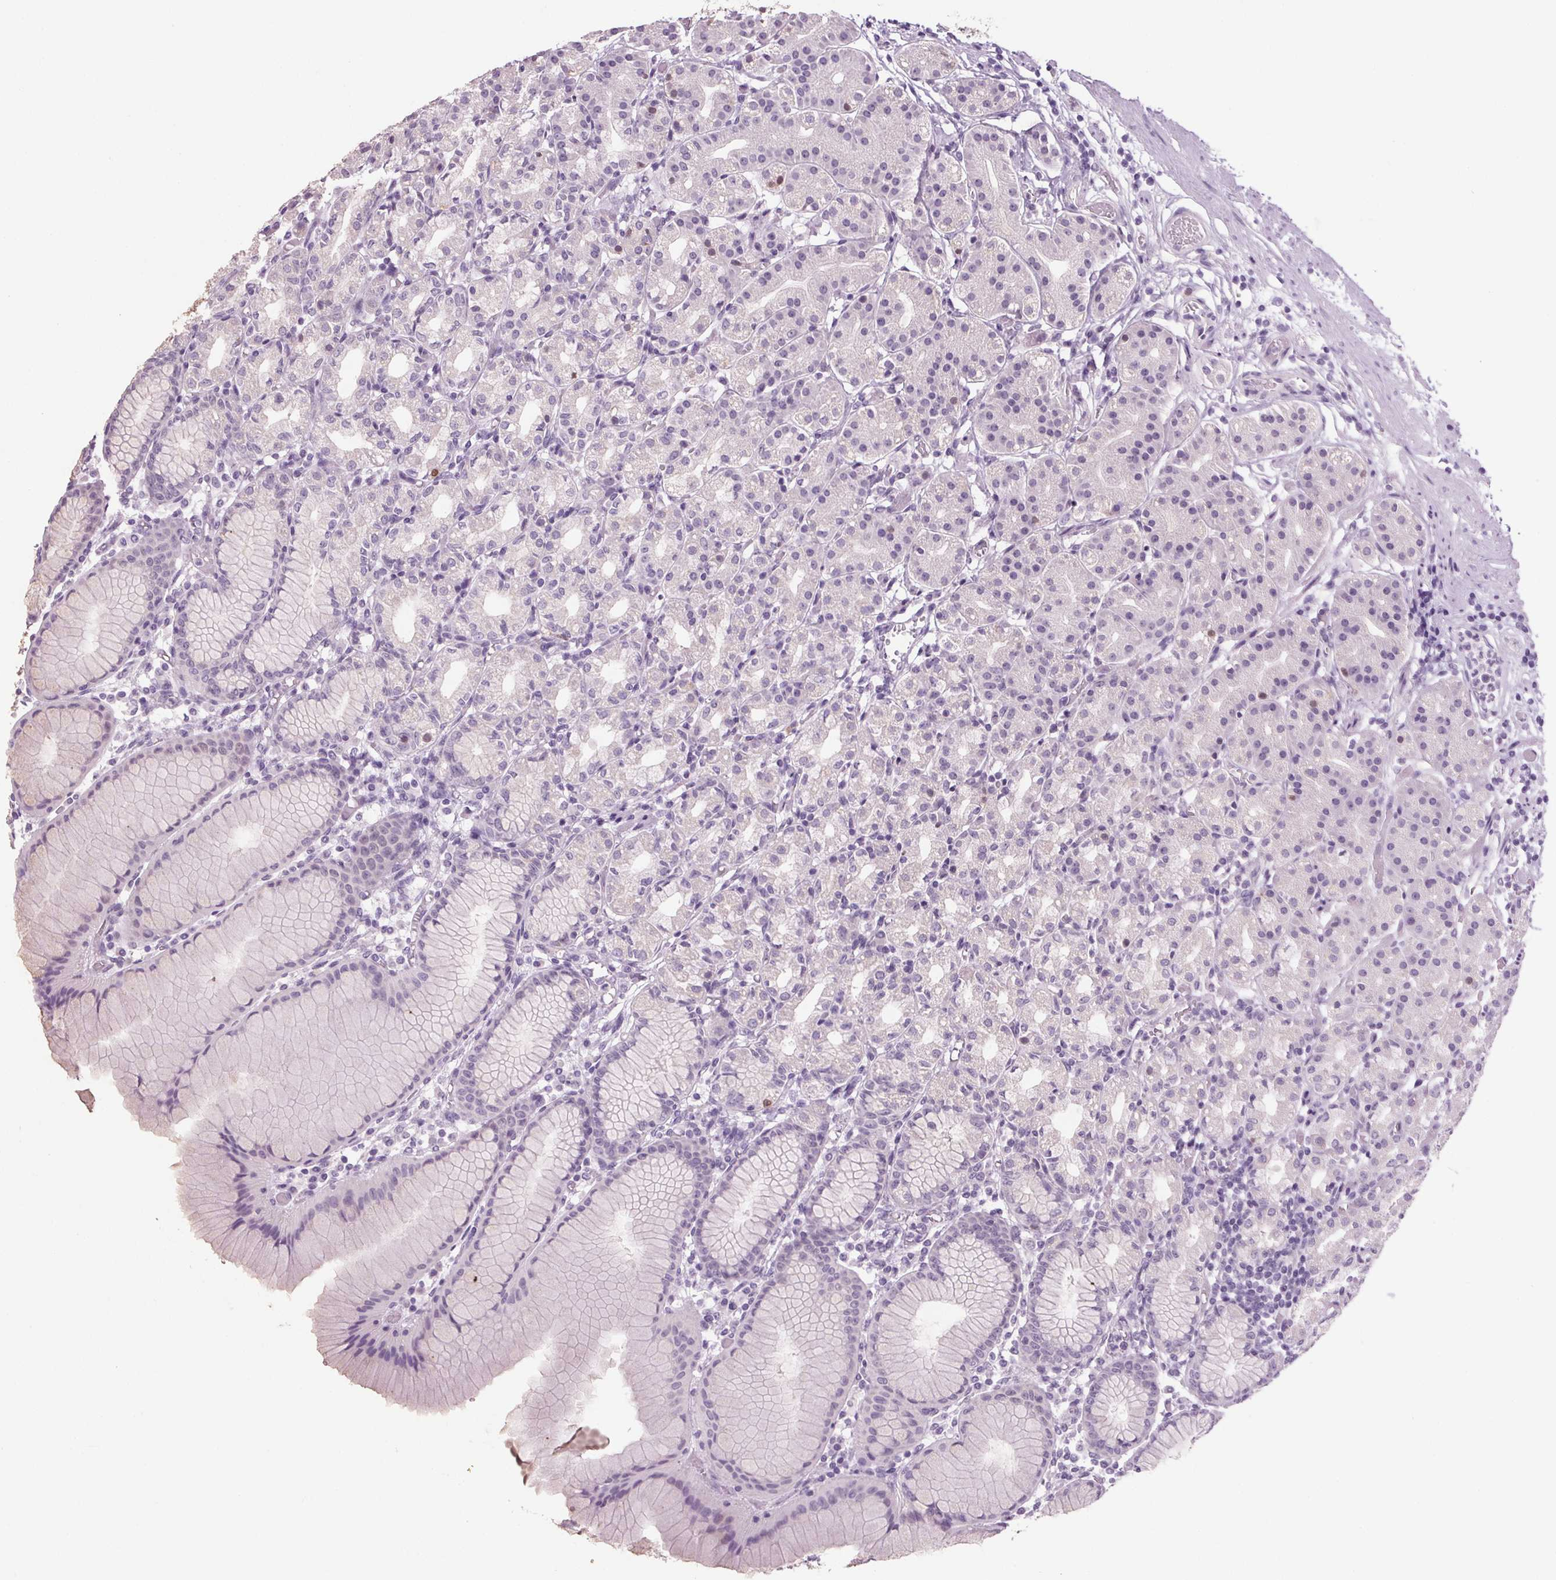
{"staining": {"intensity": "moderate", "quantity": "<25%", "location": "nuclear"}, "tissue": "stomach", "cell_type": "Glandular cells", "image_type": "normal", "snomed": [{"axis": "morphology", "description": "Normal tissue, NOS"}, {"axis": "topography", "description": "Stomach"}], "caption": "This histopathology image demonstrates normal stomach stained with immunohistochemistry to label a protein in brown. The nuclear of glandular cells show moderate positivity for the protein. Nuclei are counter-stained blue.", "gene": "PPP1R1A", "patient": {"sex": "female", "age": 57}}